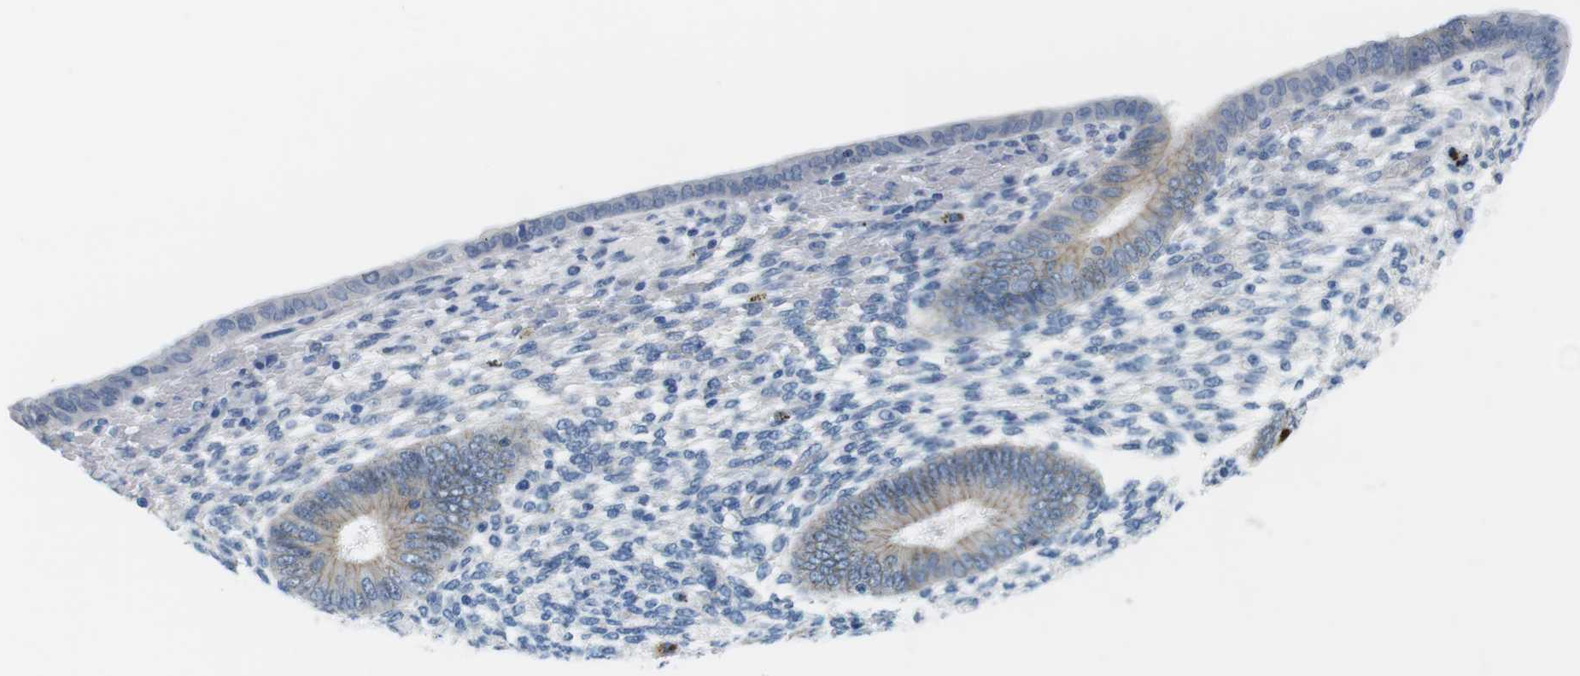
{"staining": {"intensity": "negative", "quantity": "none", "location": "none"}, "tissue": "endometrium", "cell_type": "Cells in endometrial stroma", "image_type": "normal", "snomed": [{"axis": "morphology", "description": "Normal tissue, NOS"}, {"axis": "topography", "description": "Endometrium"}], "caption": "This histopathology image is of benign endometrium stained with immunohistochemistry (IHC) to label a protein in brown with the nuclei are counter-stained blue. There is no expression in cells in endometrial stroma.", "gene": "SLC6A6", "patient": {"sex": "female", "age": 42}}